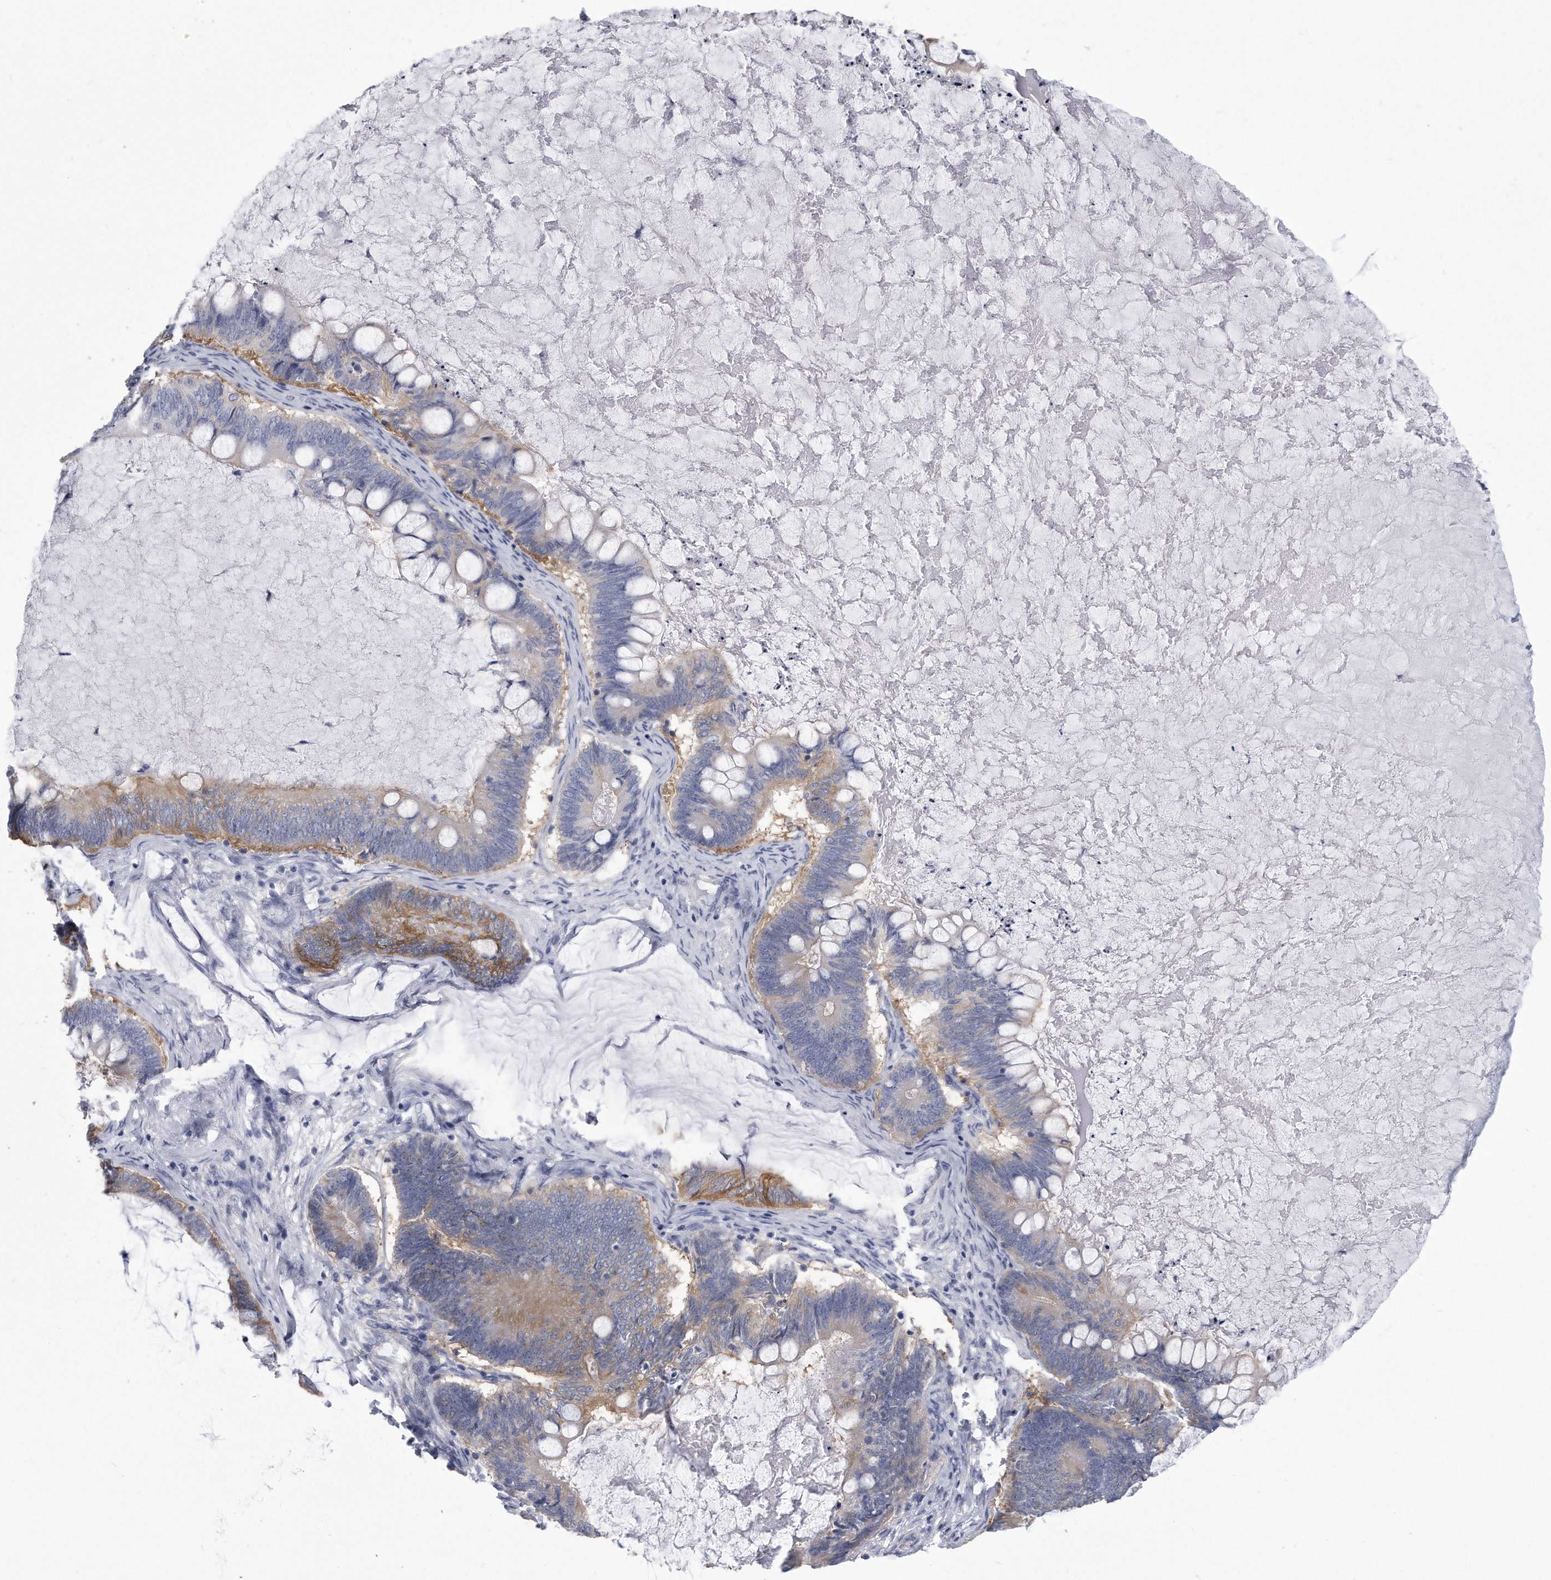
{"staining": {"intensity": "weak", "quantity": "<25%", "location": "cytoplasmic/membranous"}, "tissue": "ovarian cancer", "cell_type": "Tumor cells", "image_type": "cancer", "snomed": [{"axis": "morphology", "description": "Cystadenocarcinoma, mucinous, NOS"}, {"axis": "topography", "description": "Ovary"}], "caption": "Immunohistochemical staining of human ovarian cancer displays no significant expression in tumor cells.", "gene": "PYGB", "patient": {"sex": "female", "age": 61}}